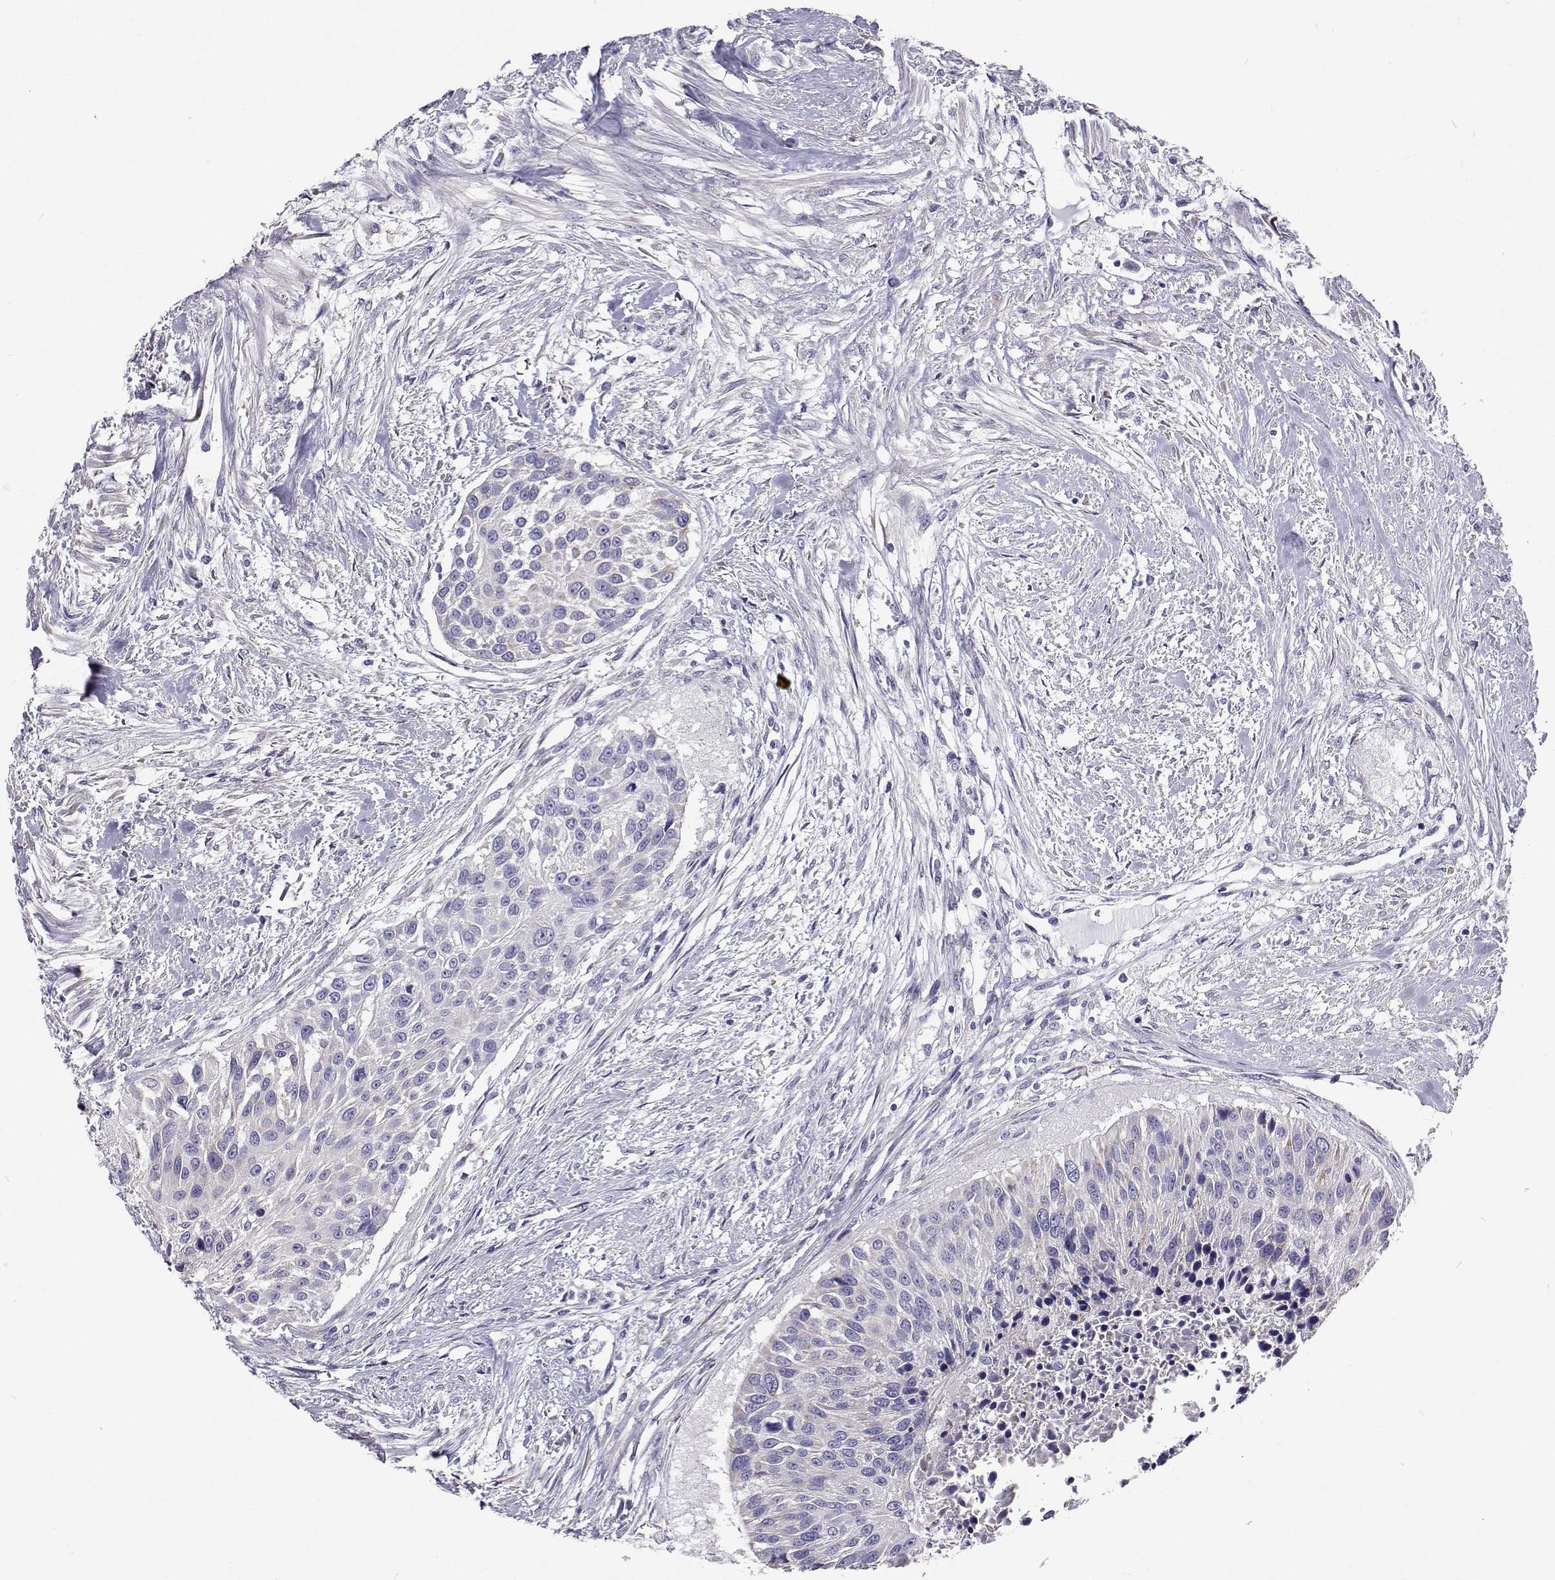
{"staining": {"intensity": "negative", "quantity": "none", "location": "none"}, "tissue": "urothelial cancer", "cell_type": "Tumor cells", "image_type": "cancer", "snomed": [{"axis": "morphology", "description": "Urothelial carcinoma, NOS"}, {"axis": "topography", "description": "Urinary bladder"}], "caption": "This is an immunohistochemistry micrograph of human urothelial cancer. There is no expression in tumor cells.", "gene": "LHFPL7", "patient": {"sex": "male", "age": 55}}